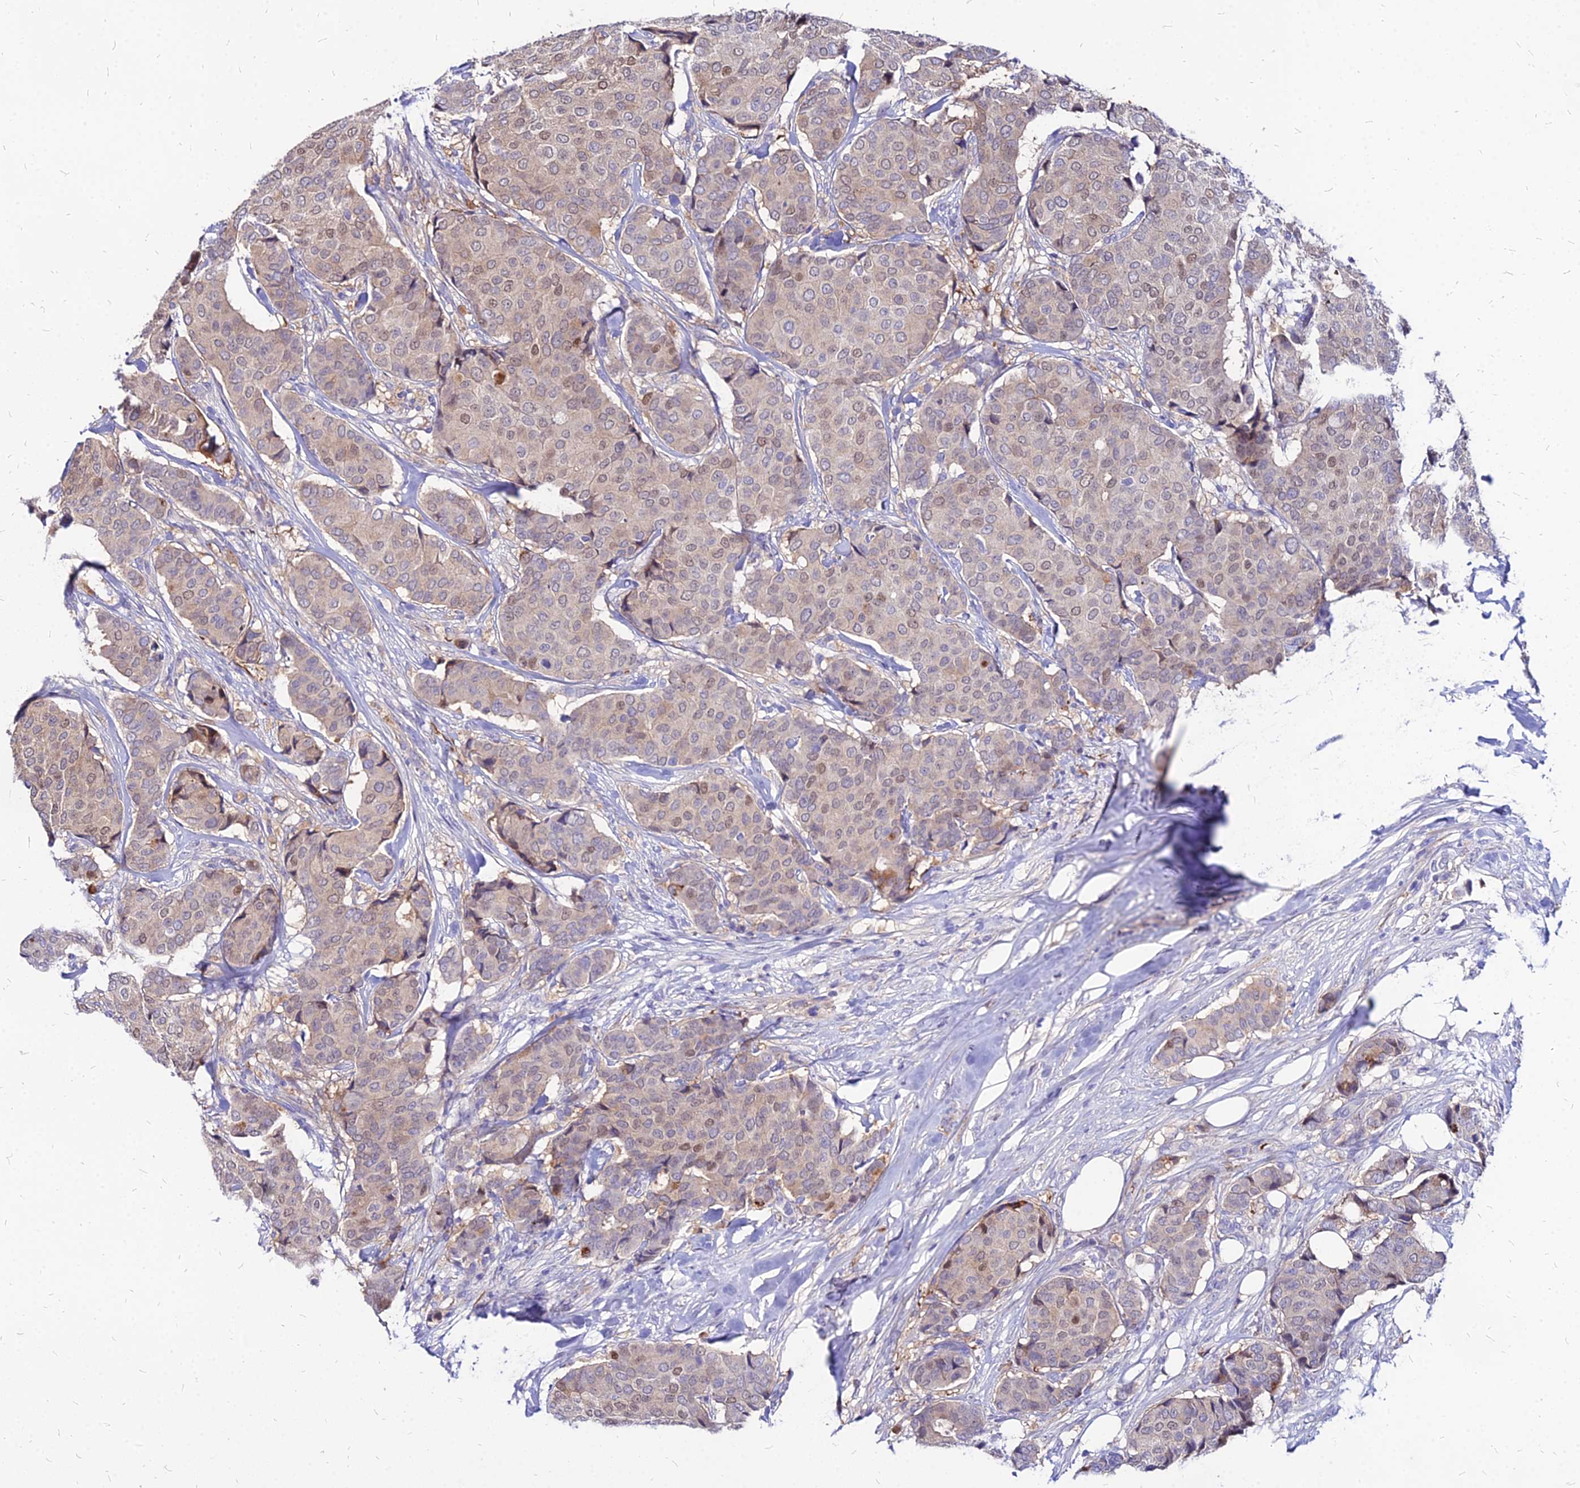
{"staining": {"intensity": "moderate", "quantity": "<25%", "location": "cytoplasmic/membranous,nuclear"}, "tissue": "breast cancer", "cell_type": "Tumor cells", "image_type": "cancer", "snomed": [{"axis": "morphology", "description": "Duct carcinoma"}, {"axis": "topography", "description": "Breast"}], "caption": "An image showing moderate cytoplasmic/membranous and nuclear staining in approximately <25% of tumor cells in breast infiltrating ductal carcinoma, as visualized by brown immunohistochemical staining.", "gene": "ACSM6", "patient": {"sex": "female", "age": 75}}